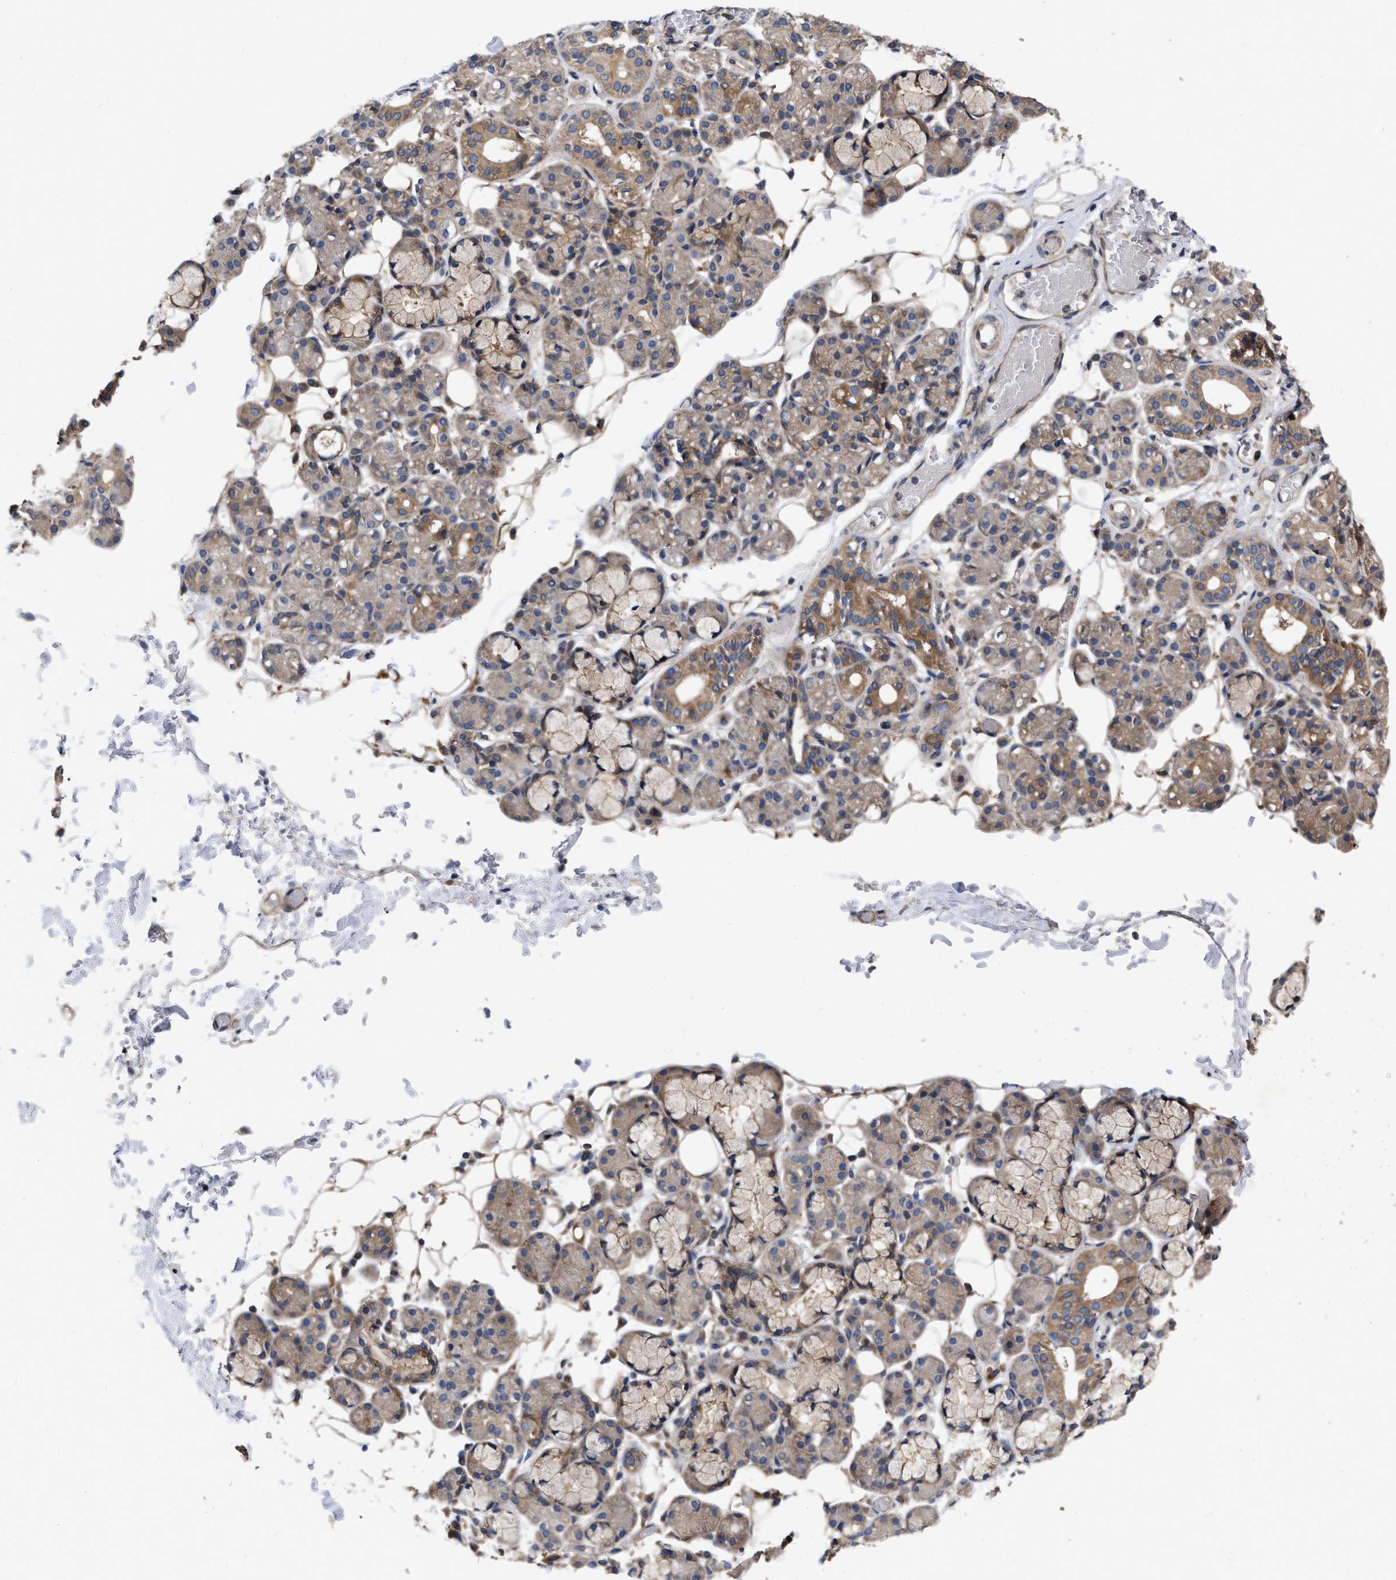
{"staining": {"intensity": "moderate", "quantity": "25%-75%", "location": "cytoplasmic/membranous"}, "tissue": "salivary gland", "cell_type": "Glandular cells", "image_type": "normal", "snomed": [{"axis": "morphology", "description": "Normal tissue, NOS"}, {"axis": "topography", "description": "Salivary gland"}], "caption": "Immunohistochemical staining of normal salivary gland demonstrates medium levels of moderate cytoplasmic/membranous staining in about 25%-75% of glandular cells. Nuclei are stained in blue.", "gene": "CDKN2C", "patient": {"sex": "male", "age": 63}}